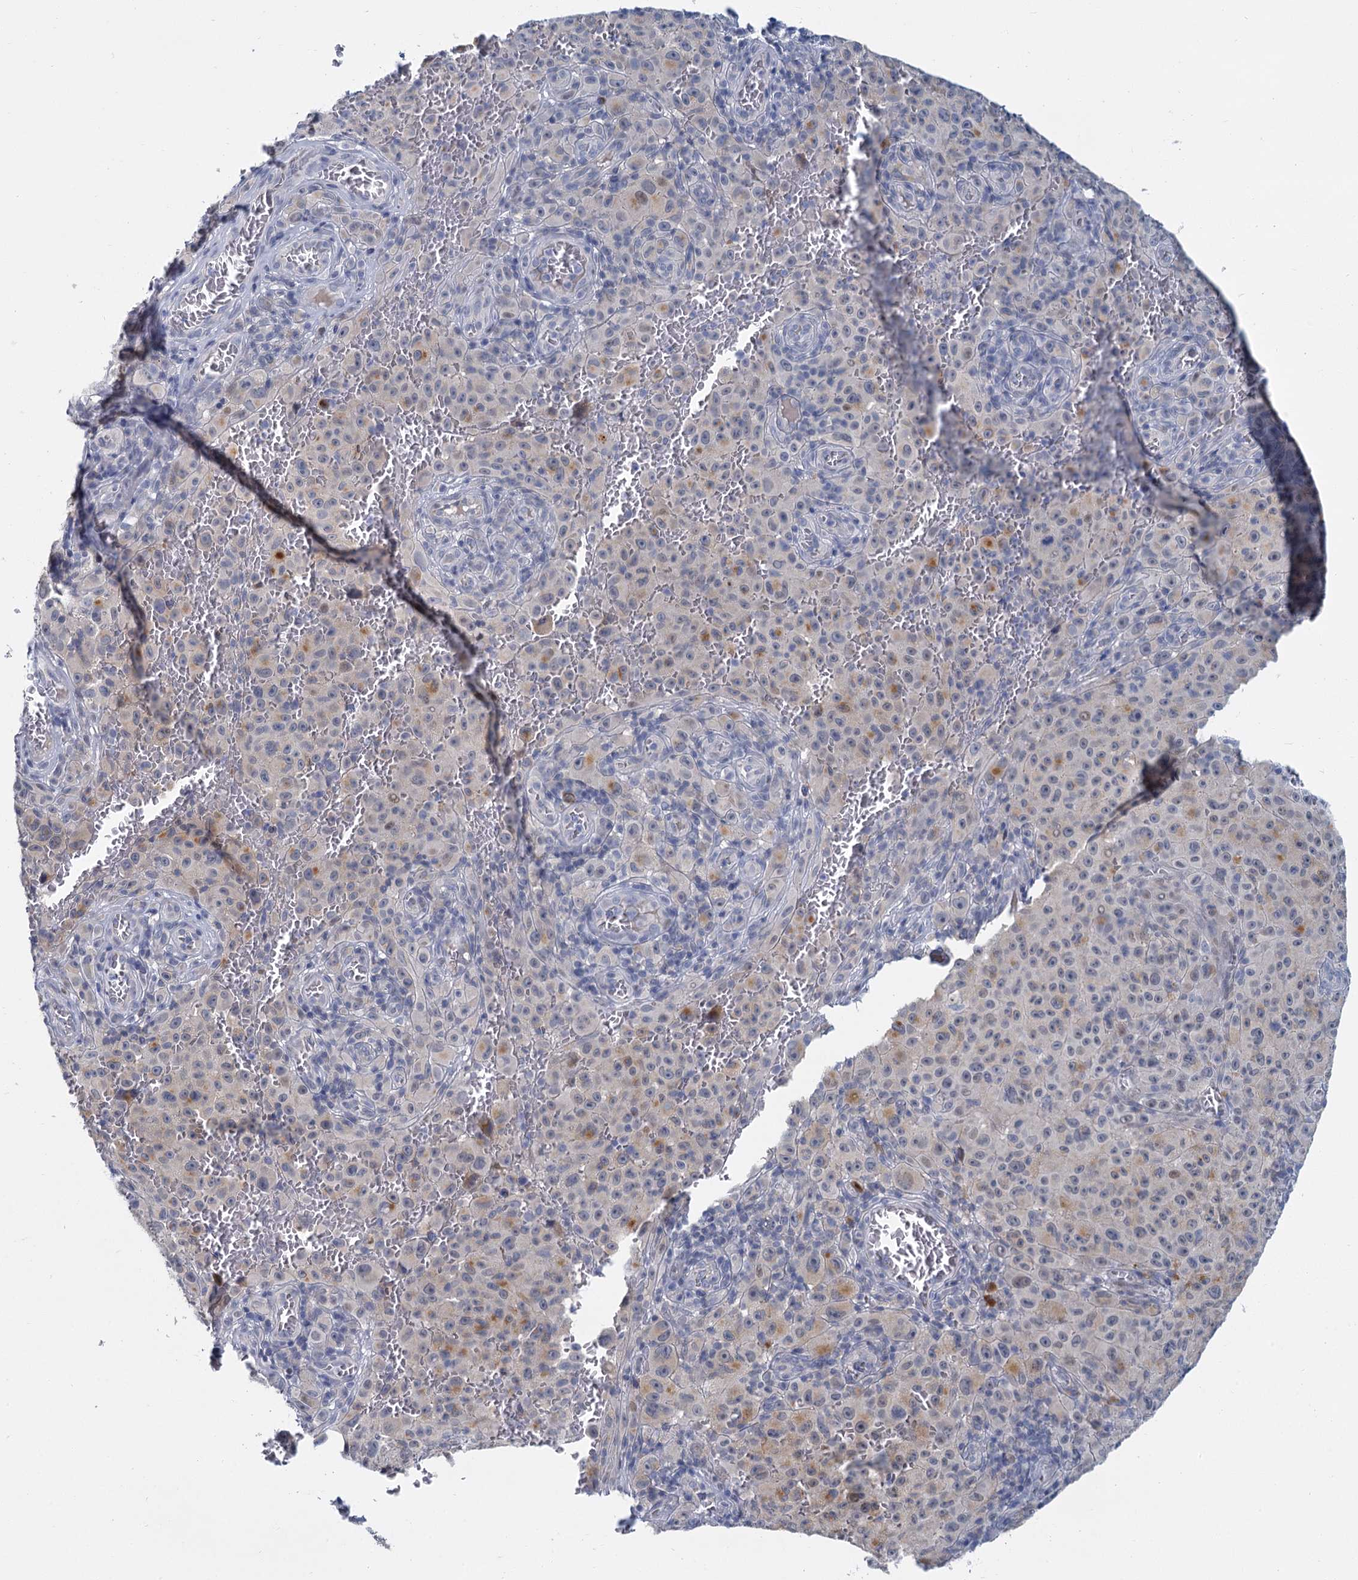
{"staining": {"intensity": "weak", "quantity": "<25%", "location": "cytoplasmic/membranous"}, "tissue": "melanoma", "cell_type": "Tumor cells", "image_type": "cancer", "snomed": [{"axis": "morphology", "description": "Malignant melanoma, NOS"}, {"axis": "topography", "description": "Skin"}], "caption": "The photomicrograph shows no staining of tumor cells in malignant melanoma.", "gene": "ACRBP", "patient": {"sex": "female", "age": 82}}